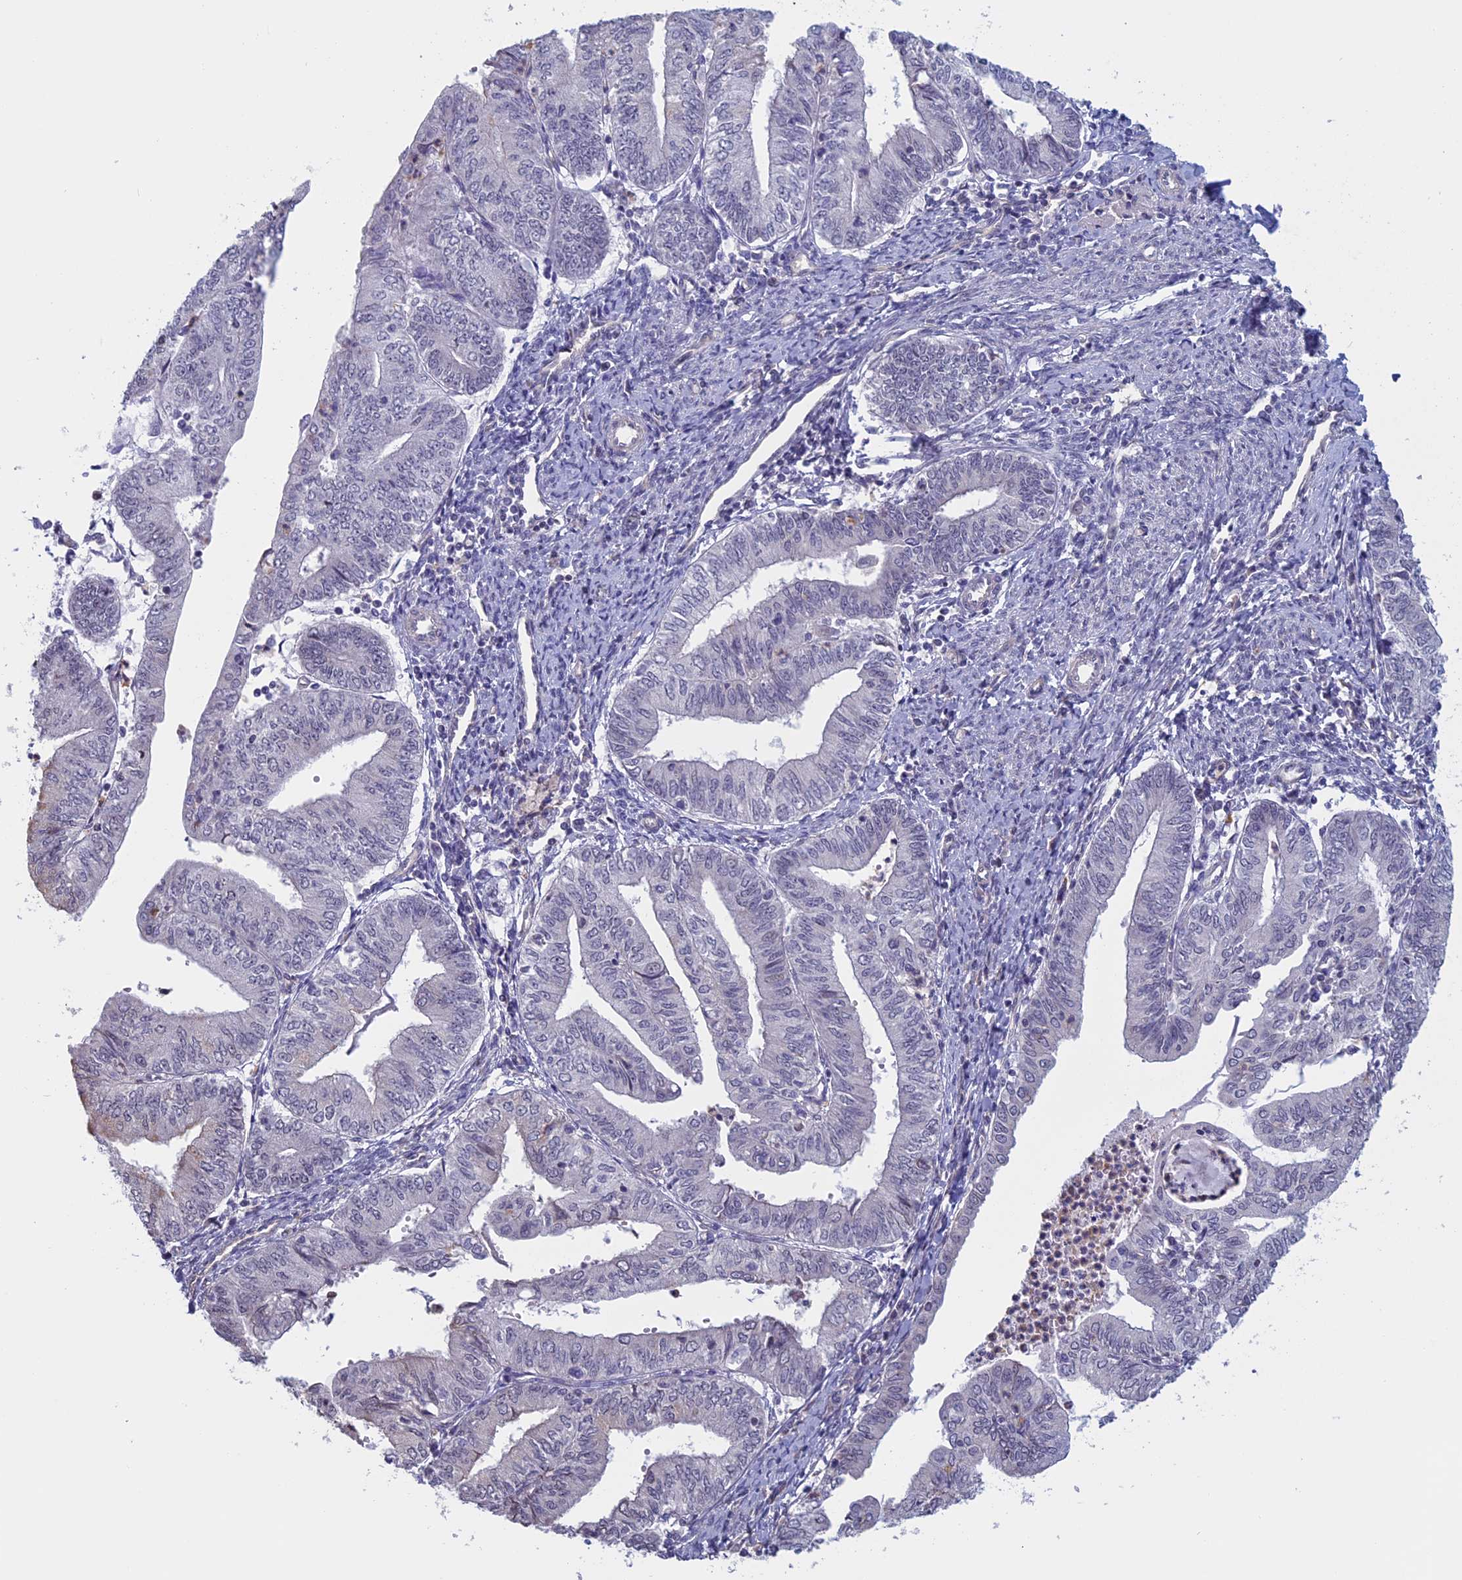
{"staining": {"intensity": "negative", "quantity": "none", "location": "none"}, "tissue": "endometrial cancer", "cell_type": "Tumor cells", "image_type": "cancer", "snomed": [{"axis": "morphology", "description": "Adenocarcinoma, NOS"}, {"axis": "topography", "description": "Endometrium"}], "caption": "Tumor cells are negative for brown protein staining in endometrial adenocarcinoma.", "gene": "SLC1A6", "patient": {"sex": "female", "age": 66}}